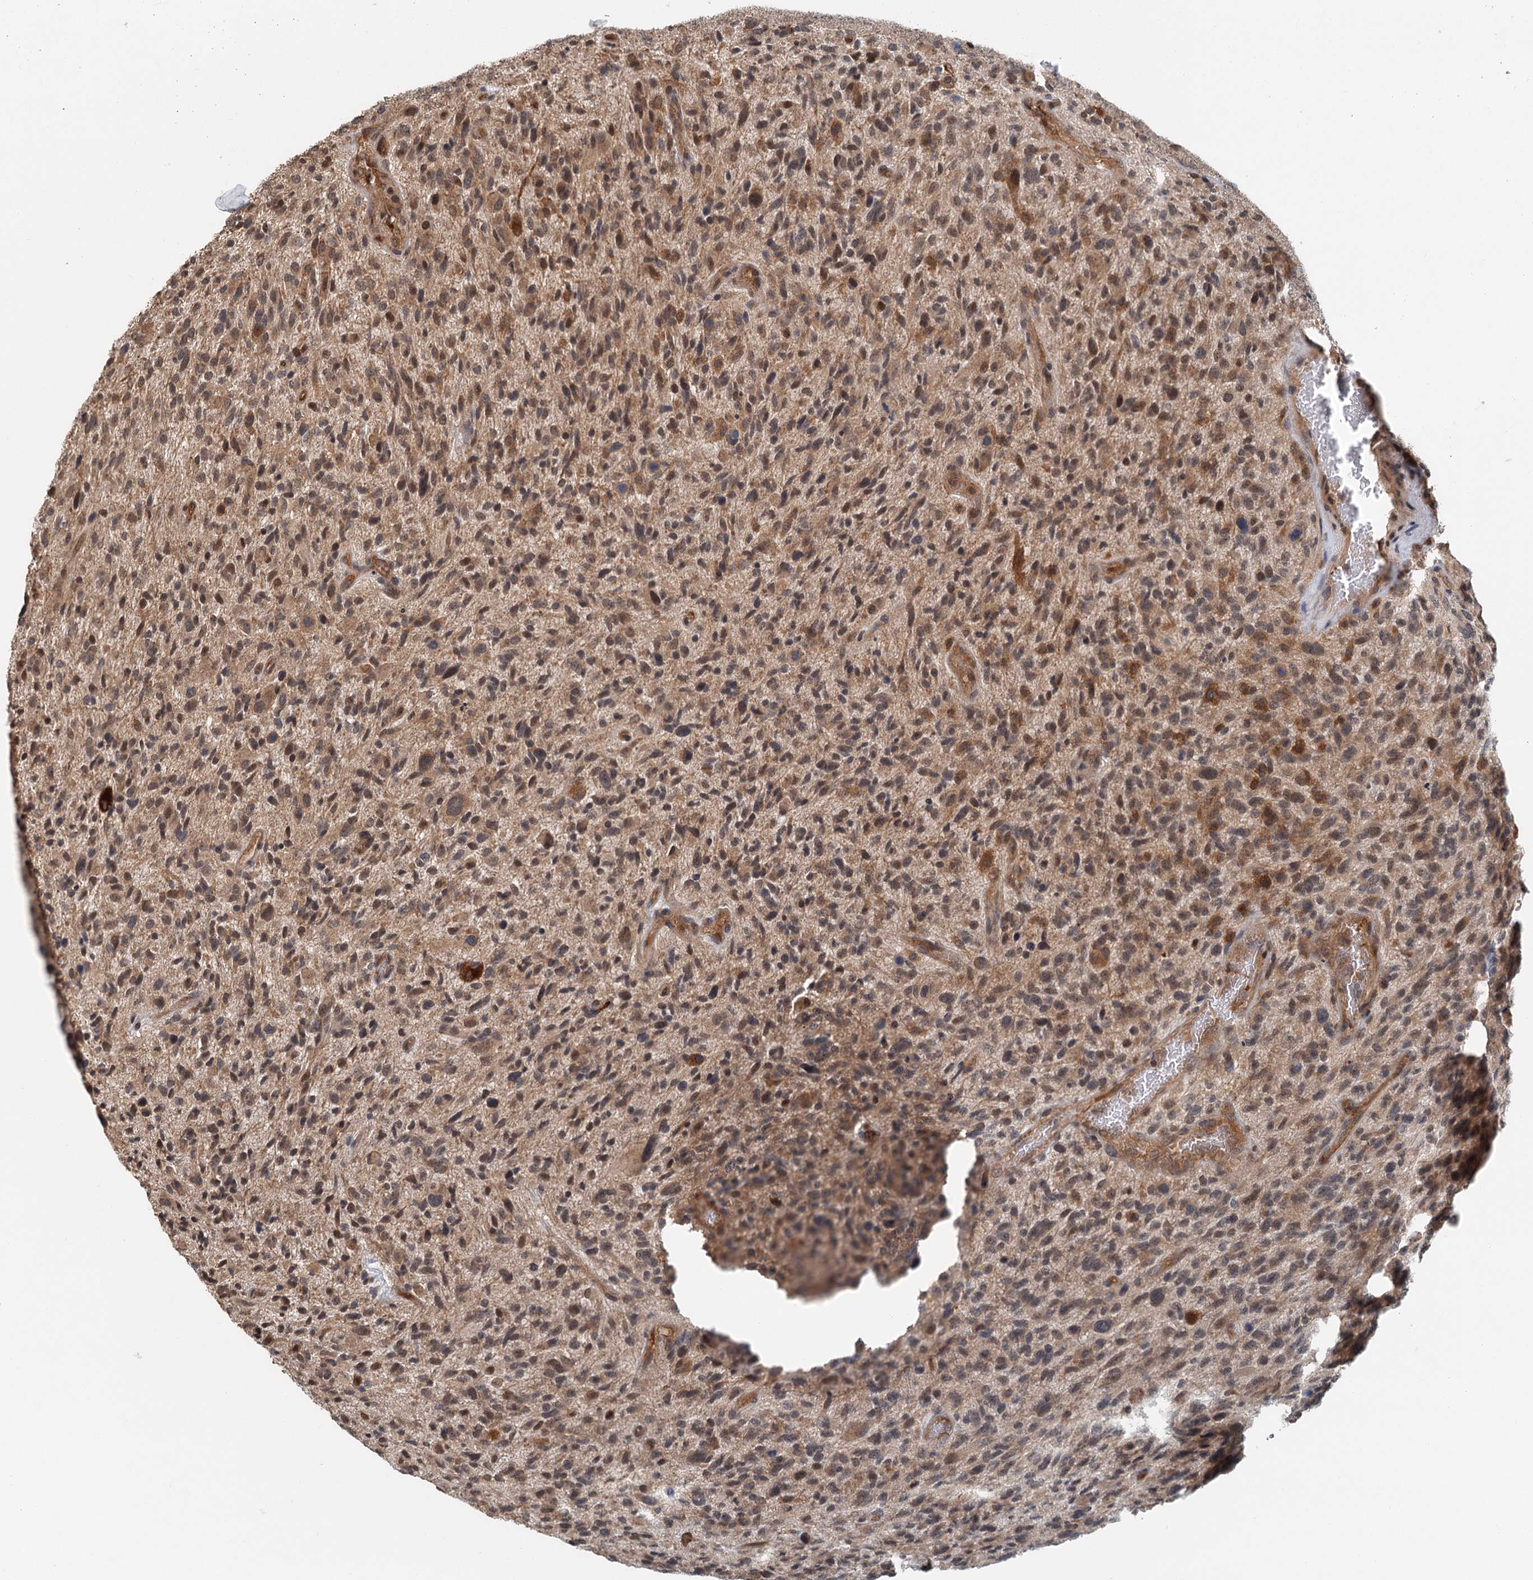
{"staining": {"intensity": "weak", "quantity": ">75%", "location": "cytoplasmic/membranous"}, "tissue": "glioma", "cell_type": "Tumor cells", "image_type": "cancer", "snomed": [{"axis": "morphology", "description": "Glioma, malignant, High grade"}, {"axis": "topography", "description": "Brain"}], "caption": "Protein staining by IHC exhibits weak cytoplasmic/membranous staining in about >75% of tumor cells in glioma.", "gene": "ZNF527", "patient": {"sex": "male", "age": 47}}